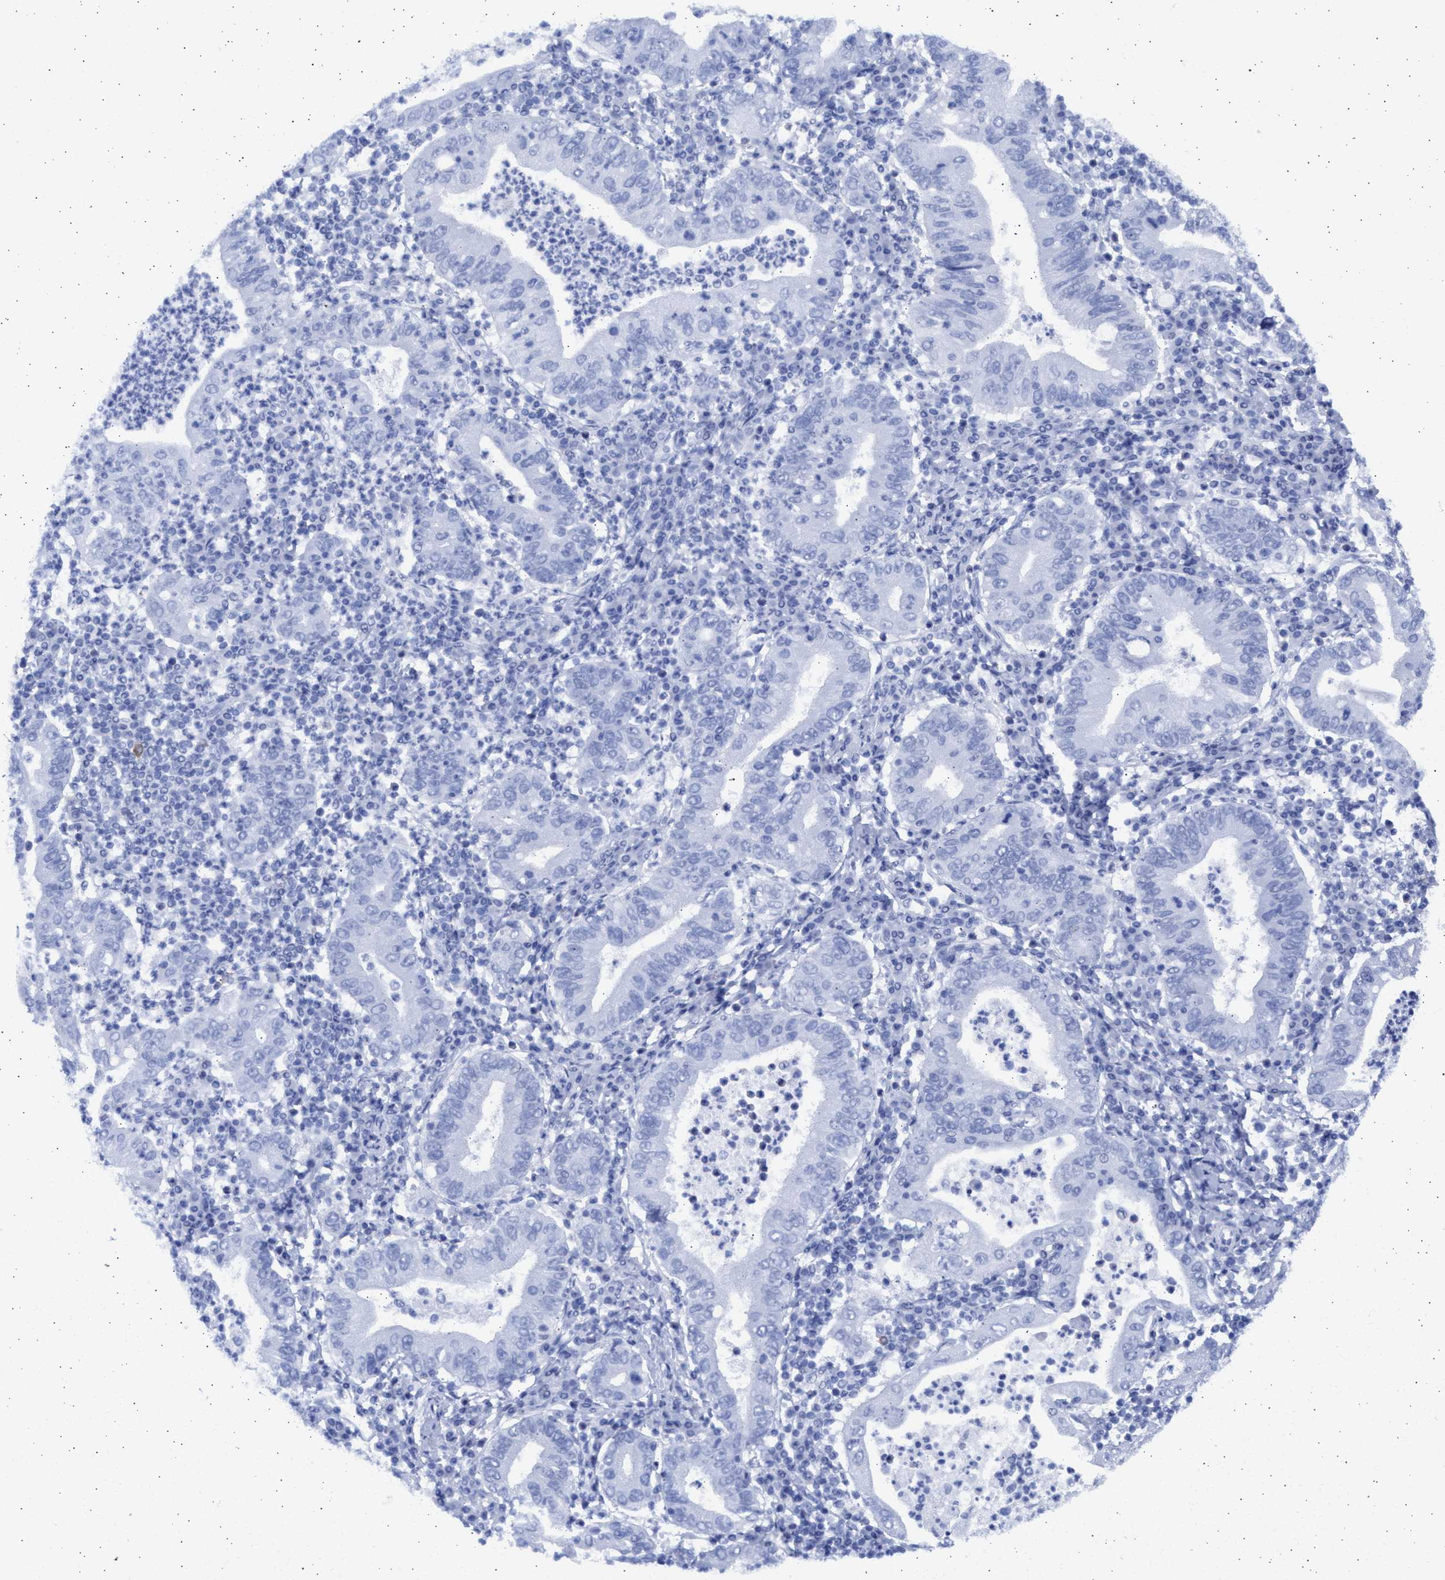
{"staining": {"intensity": "negative", "quantity": "none", "location": "none"}, "tissue": "stomach cancer", "cell_type": "Tumor cells", "image_type": "cancer", "snomed": [{"axis": "morphology", "description": "Normal tissue, NOS"}, {"axis": "morphology", "description": "Adenocarcinoma, NOS"}, {"axis": "topography", "description": "Esophagus"}, {"axis": "topography", "description": "Stomach, upper"}, {"axis": "topography", "description": "Peripheral nerve tissue"}], "caption": "Protein analysis of stomach adenocarcinoma demonstrates no significant expression in tumor cells. (DAB (3,3'-diaminobenzidine) IHC, high magnification).", "gene": "ALDOC", "patient": {"sex": "male", "age": 62}}